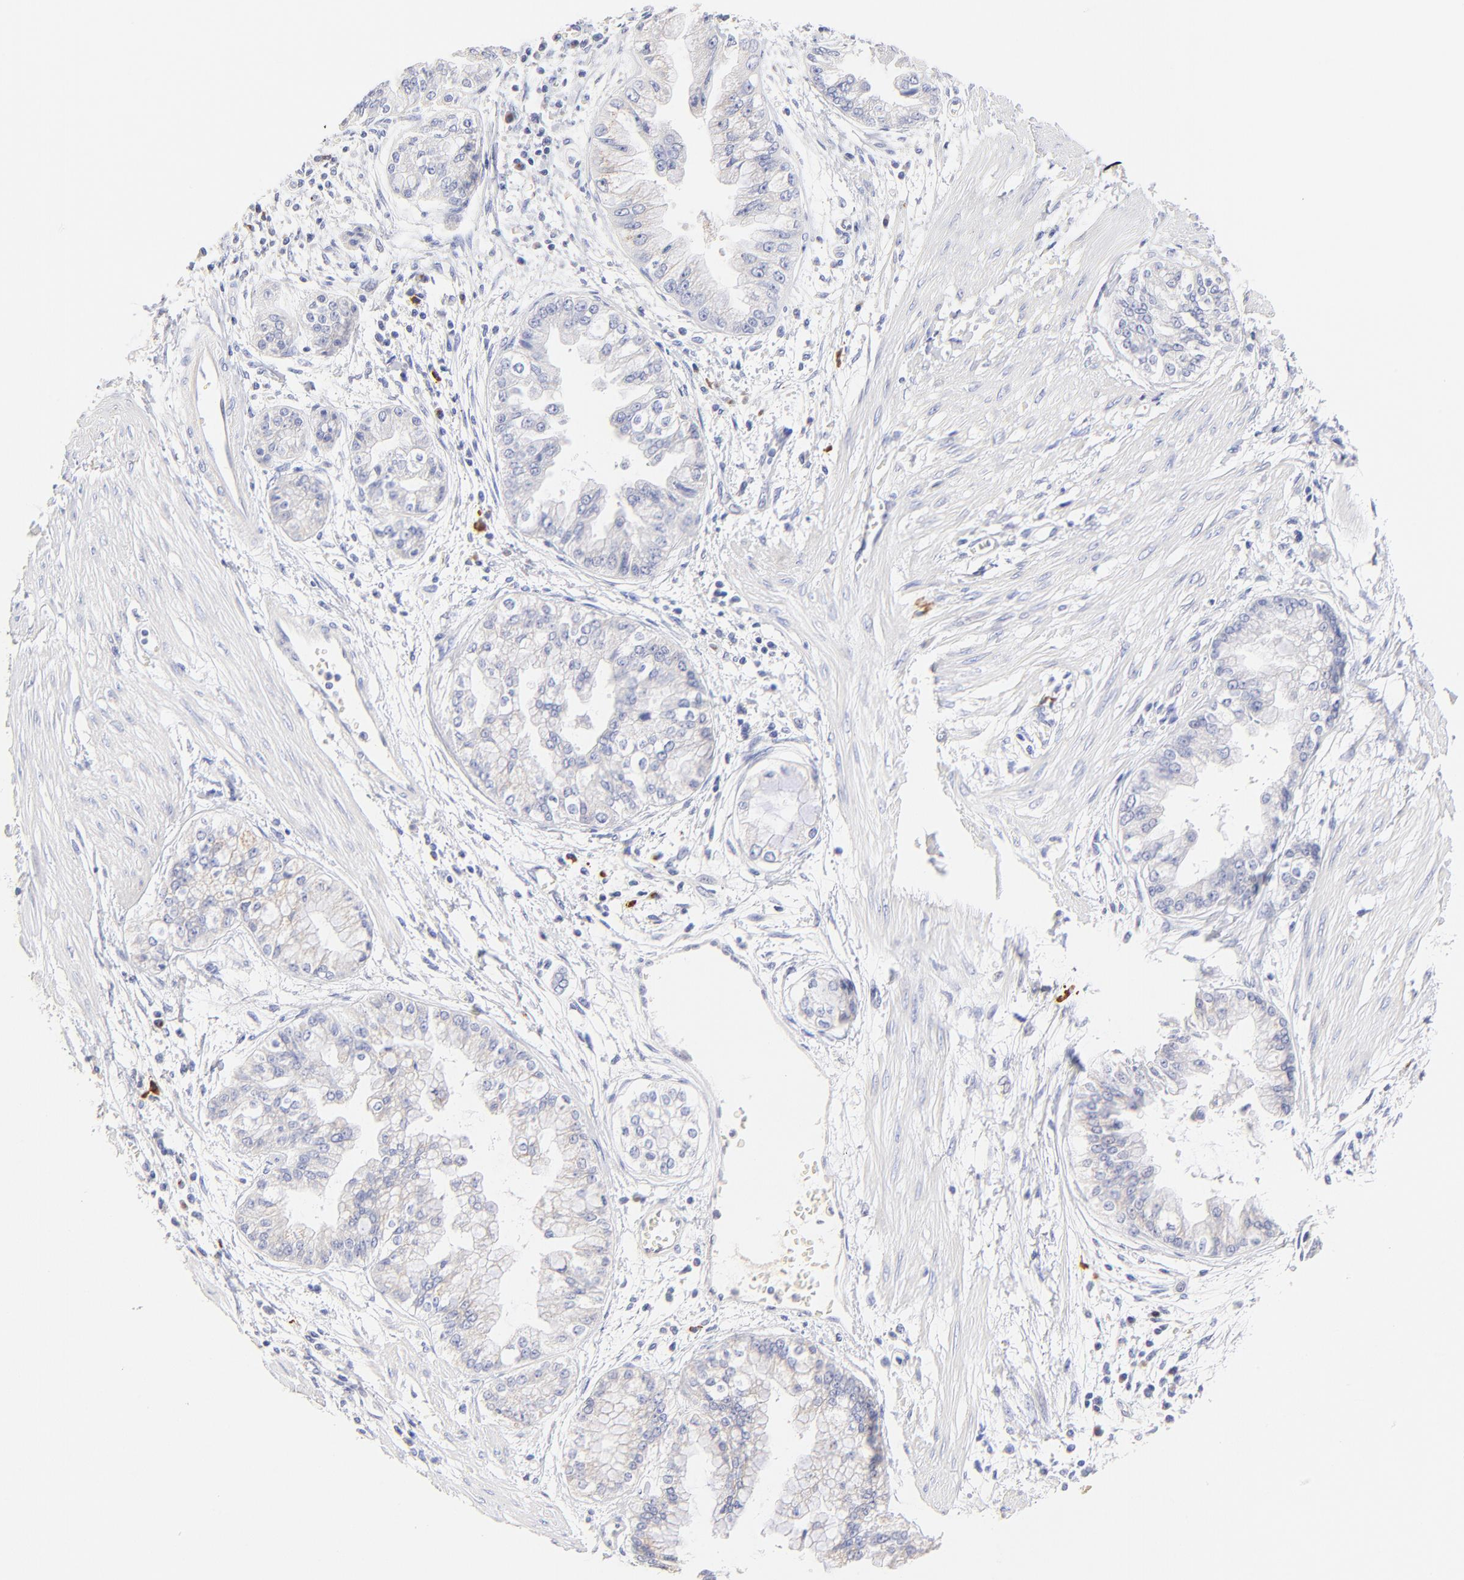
{"staining": {"intensity": "negative", "quantity": "none", "location": "none"}, "tissue": "liver cancer", "cell_type": "Tumor cells", "image_type": "cancer", "snomed": [{"axis": "morphology", "description": "Cholangiocarcinoma"}, {"axis": "topography", "description": "Liver"}], "caption": "The histopathology image shows no significant positivity in tumor cells of liver cancer (cholangiocarcinoma).", "gene": "ASB9", "patient": {"sex": "female", "age": 79}}